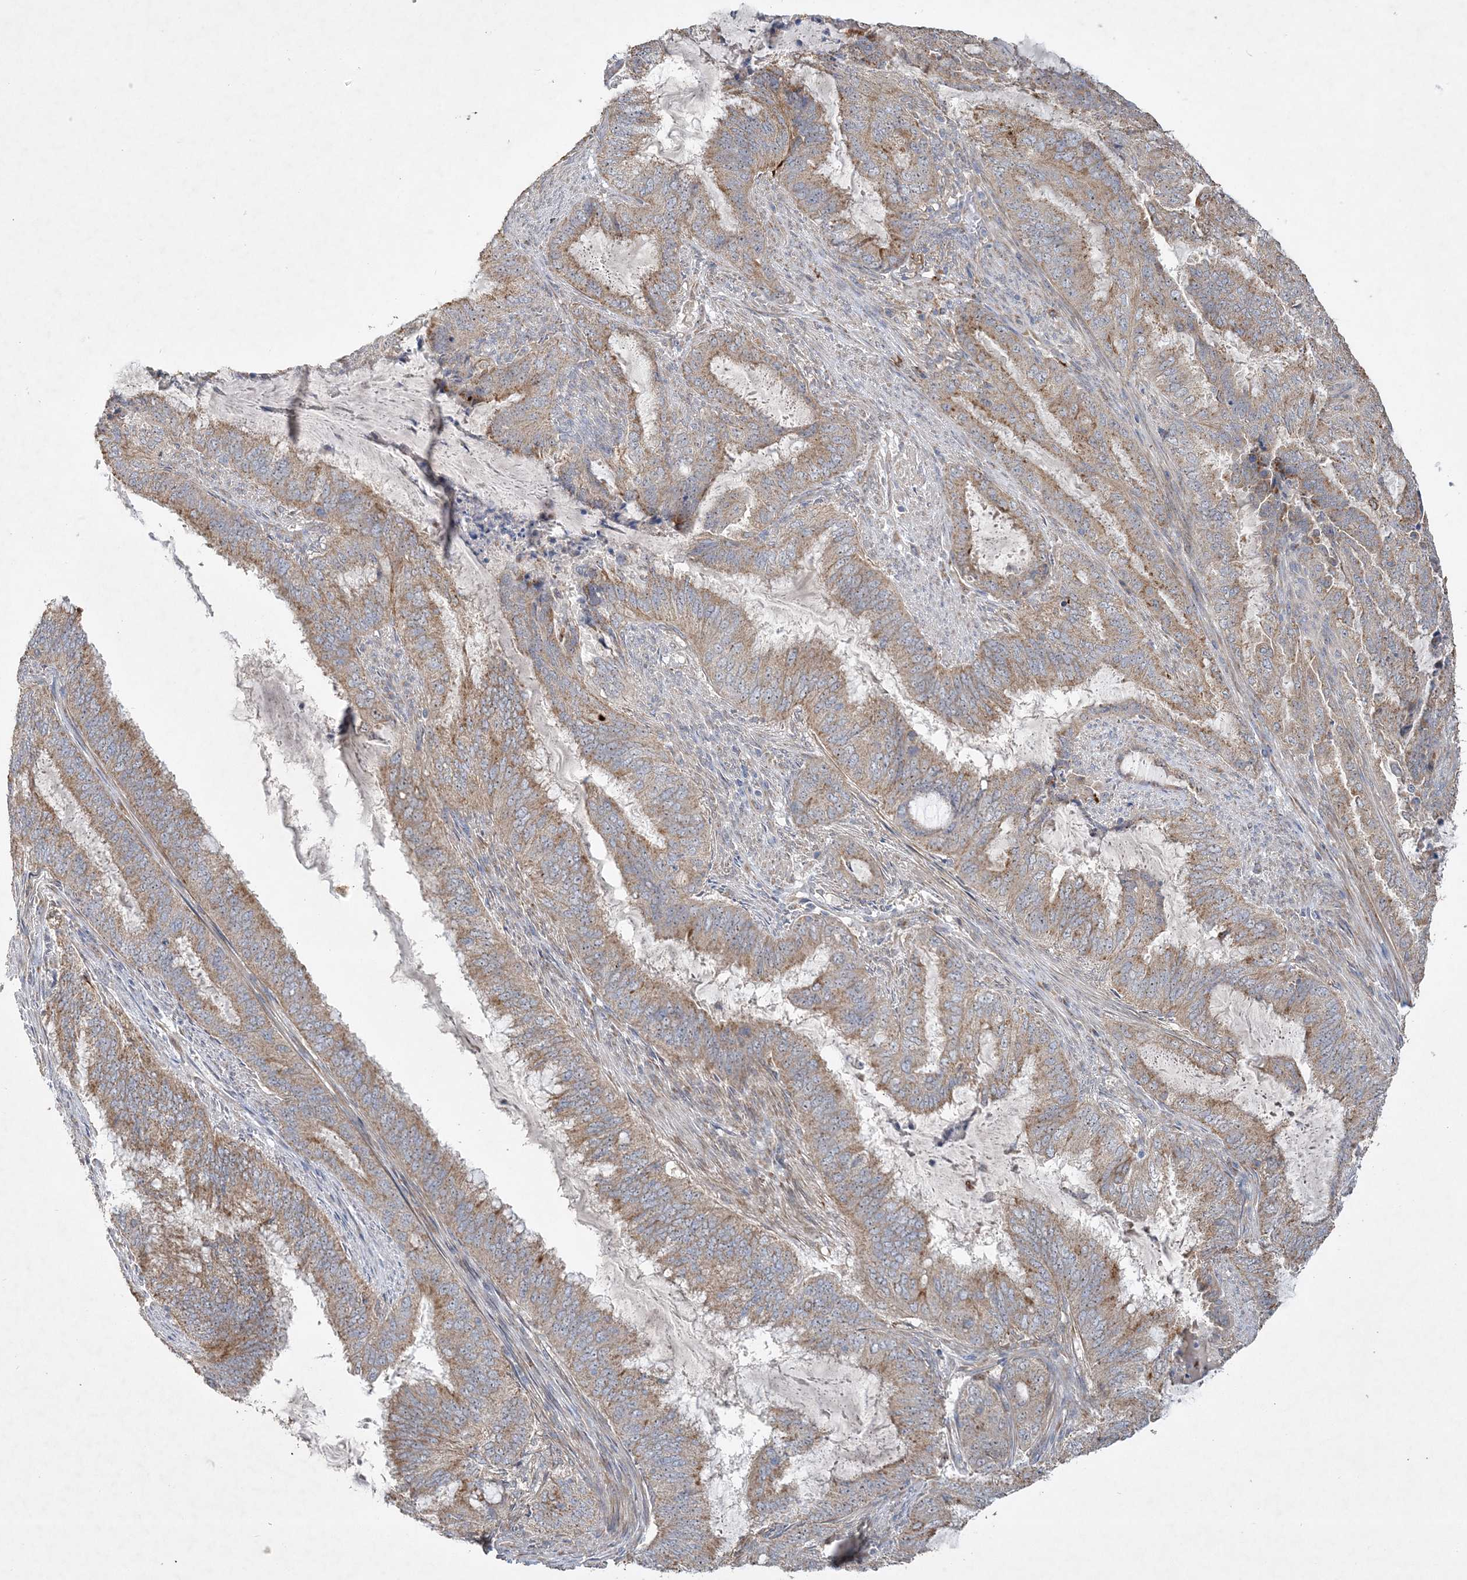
{"staining": {"intensity": "weak", "quantity": ">75%", "location": "cytoplasmic/membranous"}, "tissue": "endometrial cancer", "cell_type": "Tumor cells", "image_type": "cancer", "snomed": [{"axis": "morphology", "description": "Adenocarcinoma, NOS"}, {"axis": "topography", "description": "Endometrium"}], "caption": "A high-resolution micrograph shows IHC staining of endometrial cancer, which demonstrates weak cytoplasmic/membranous positivity in about >75% of tumor cells.", "gene": "FEZ2", "patient": {"sex": "female", "age": 51}}